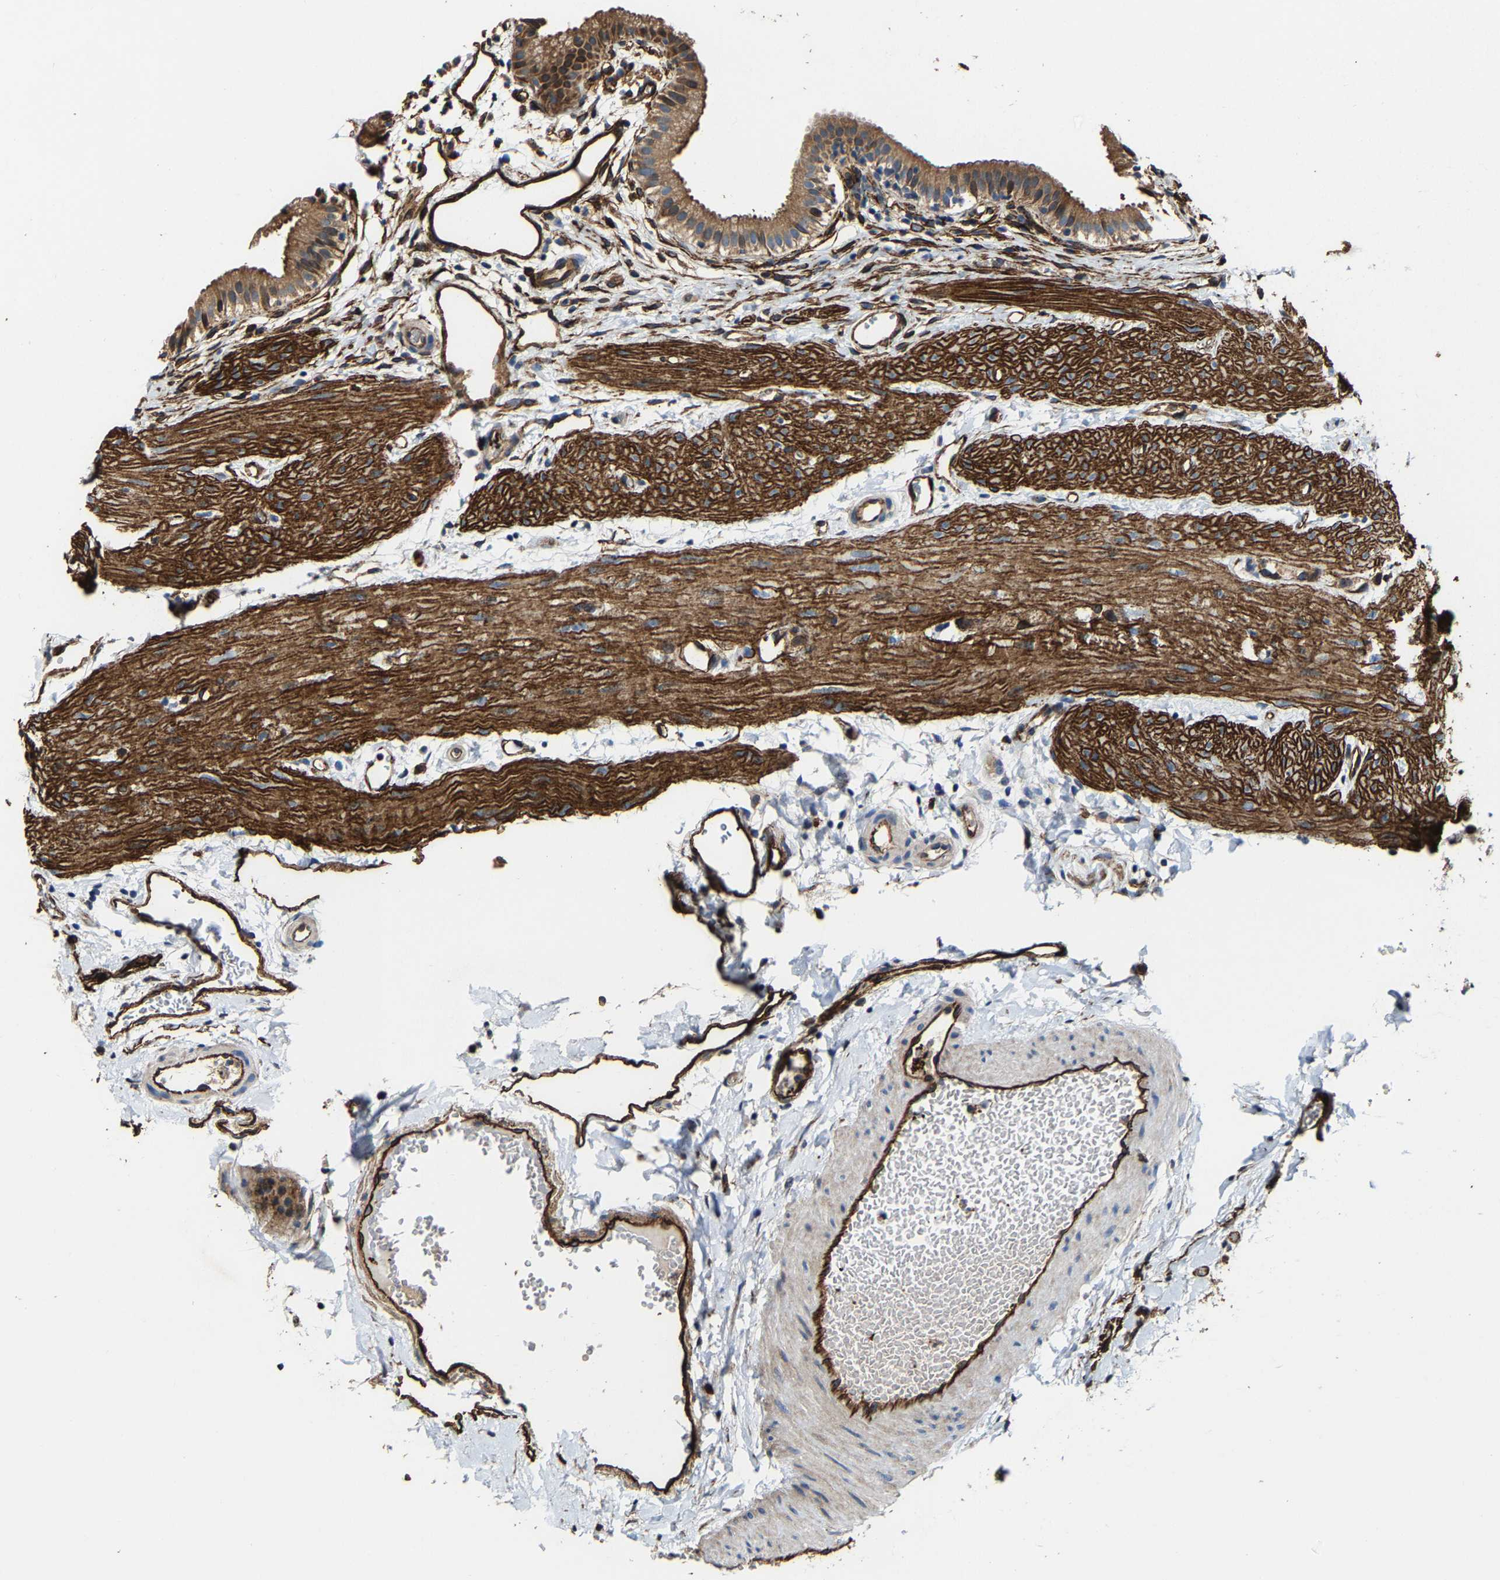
{"staining": {"intensity": "moderate", "quantity": ">75%", "location": "cytoplasmic/membranous"}, "tissue": "gallbladder", "cell_type": "Glandular cells", "image_type": "normal", "snomed": [{"axis": "morphology", "description": "Normal tissue, NOS"}, {"axis": "topography", "description": "Gallbladder"}], "caption": "DAB (3,3'-diaminobenzidine) immunohistochemical staining of normal gallbladder shows moderate cytoplasmic/membranous protein staining in approximately >75% of glandular cells. The protein of interest is stained brown, and the nuclei are stained in blue (DAB (3,3'-diaminobenzidine) IHC with brightfield microscopy, high magnification).", "gene": "GFRA3", "patient": {"sex": "female", "age": 26}}